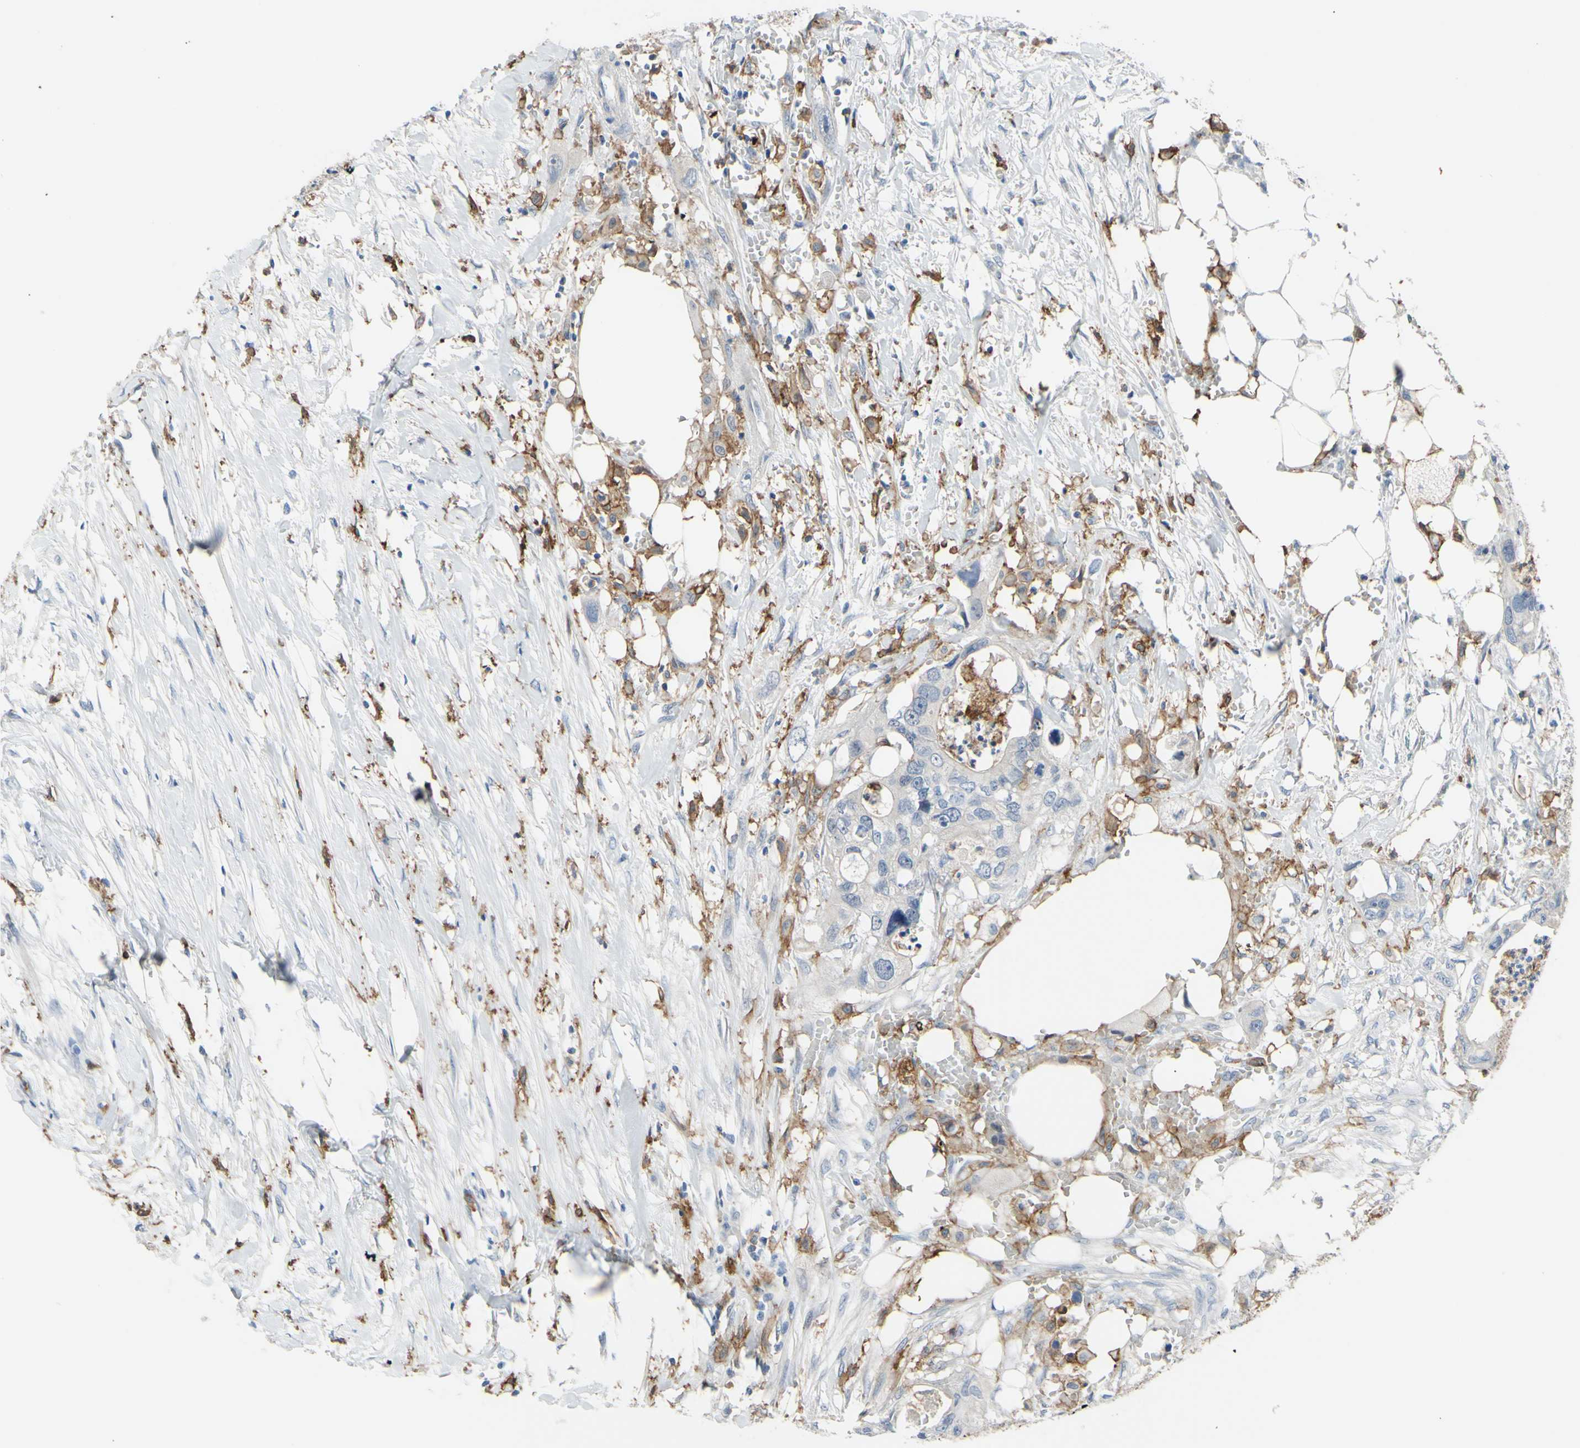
{"staining": {"intensity": "negative", "quantity": "none", "location": "none"}, "tissue": "colorectal cancer", "cell_type": "Tumor cells", "image_type": "cancer", "snomed": [{"axis": "morphology", "description": "Adenocarcinoma, NOS"}, {"axis": "topography", "description": "Colon"}], "caption": "Colorectal adenocarcinoma was stained to show a protein in brown. There is no significant expression in tumor cells.", "gene": "FCGR2A", "patient": {"sex": "female", "age": 57}}